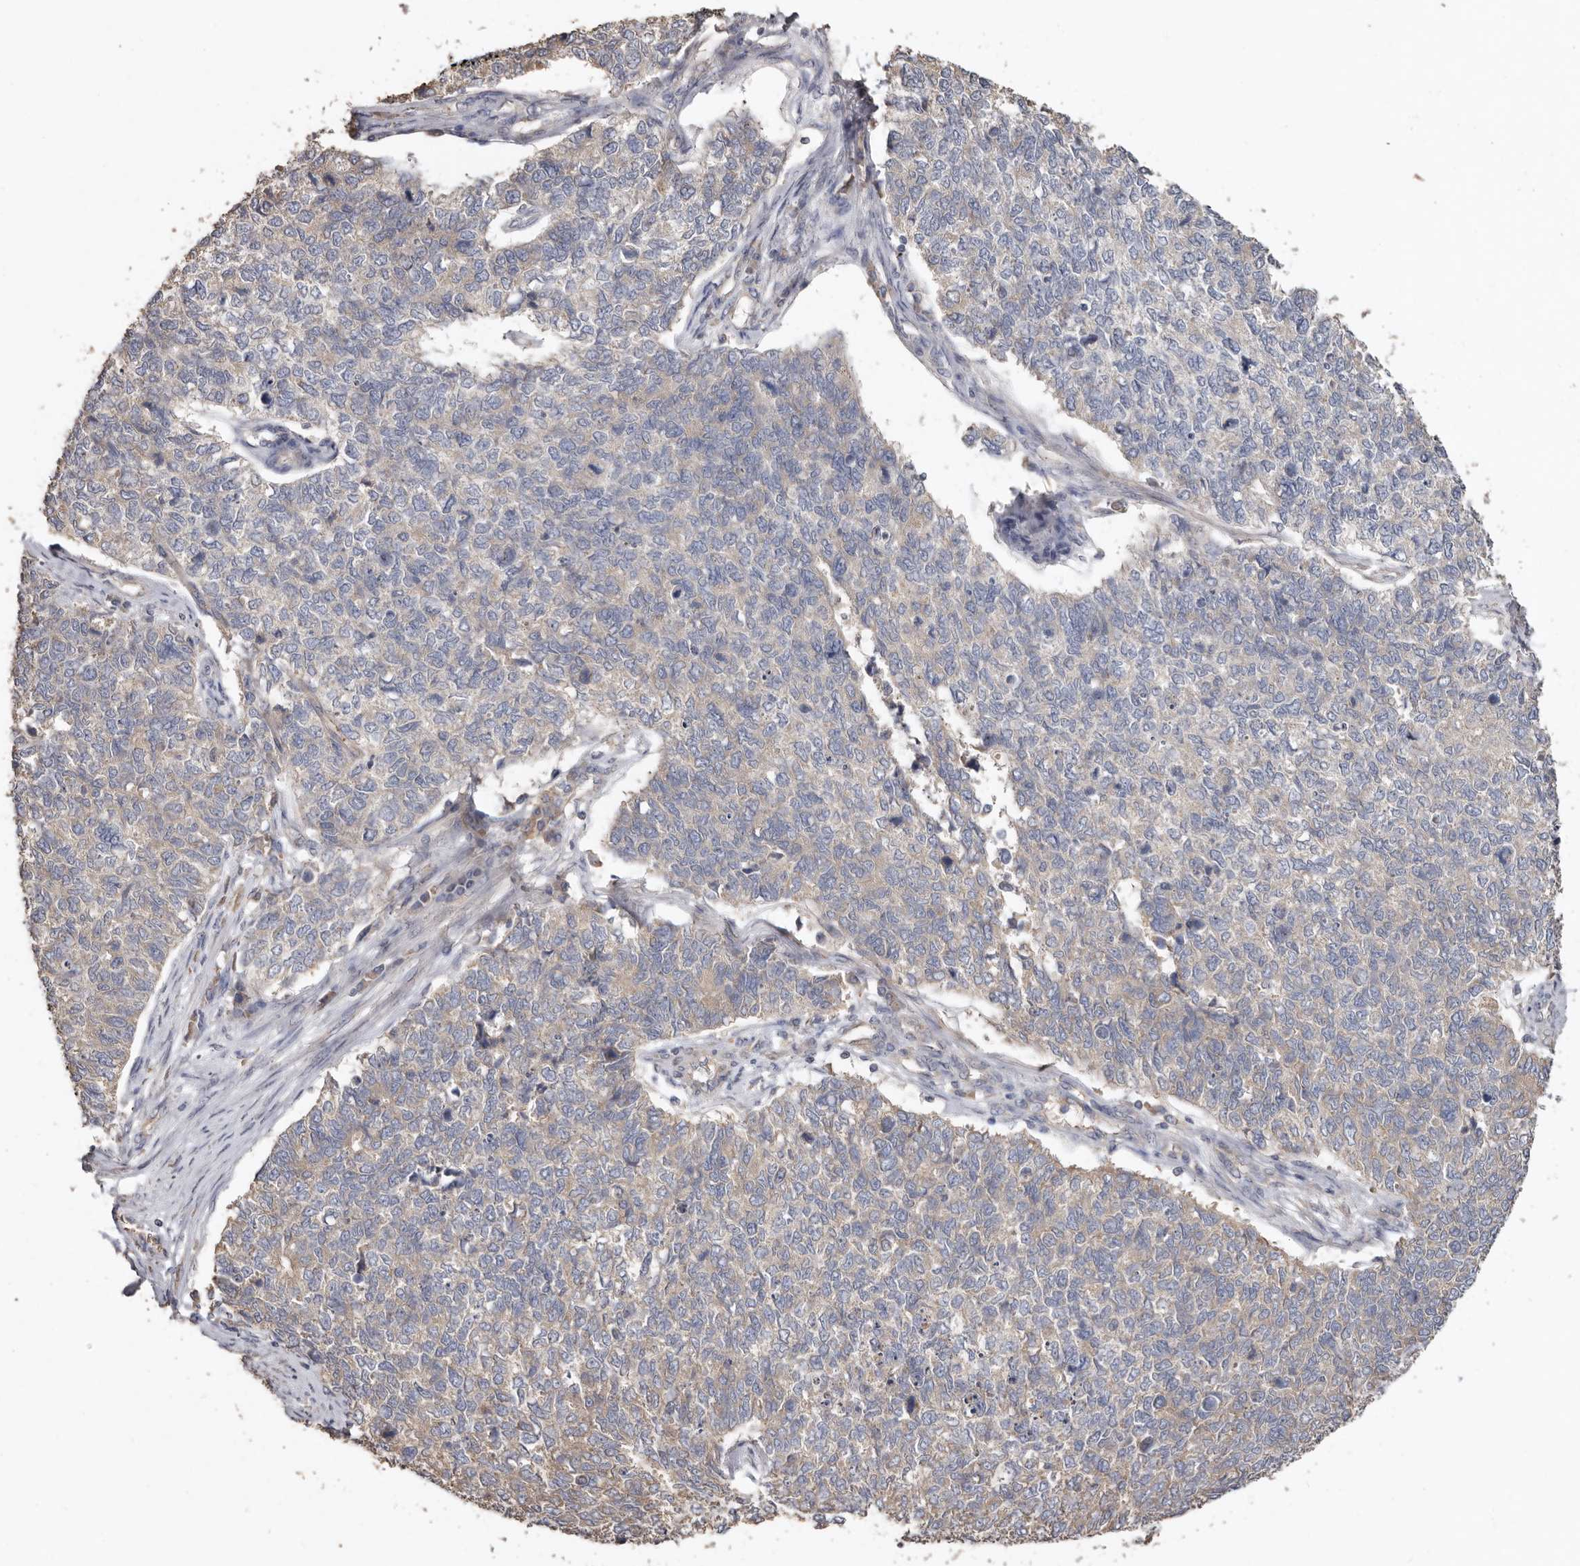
{"staining": {"intensity": "weak", "quantity": "<25%", "location": "cytoplasmic/membranous"}, "tissue": "cervical cancer", "cell_type": "Tumor cells", "image_type": "cancer", "snomed": [{"axis": "morphology", "description": "Squamous cell carcinoma, NOS"}, {"axis": "topography", "description": "Cervix"}], "caption": "High power microscopy micrograph of an immunohistochemistry (IHC) histopathology image of cervical squamous cell carcinoma, revealing no significant staining in tumor cells.", "gene": "FLCN", "patient": {"sex": "female", "age": 63}}